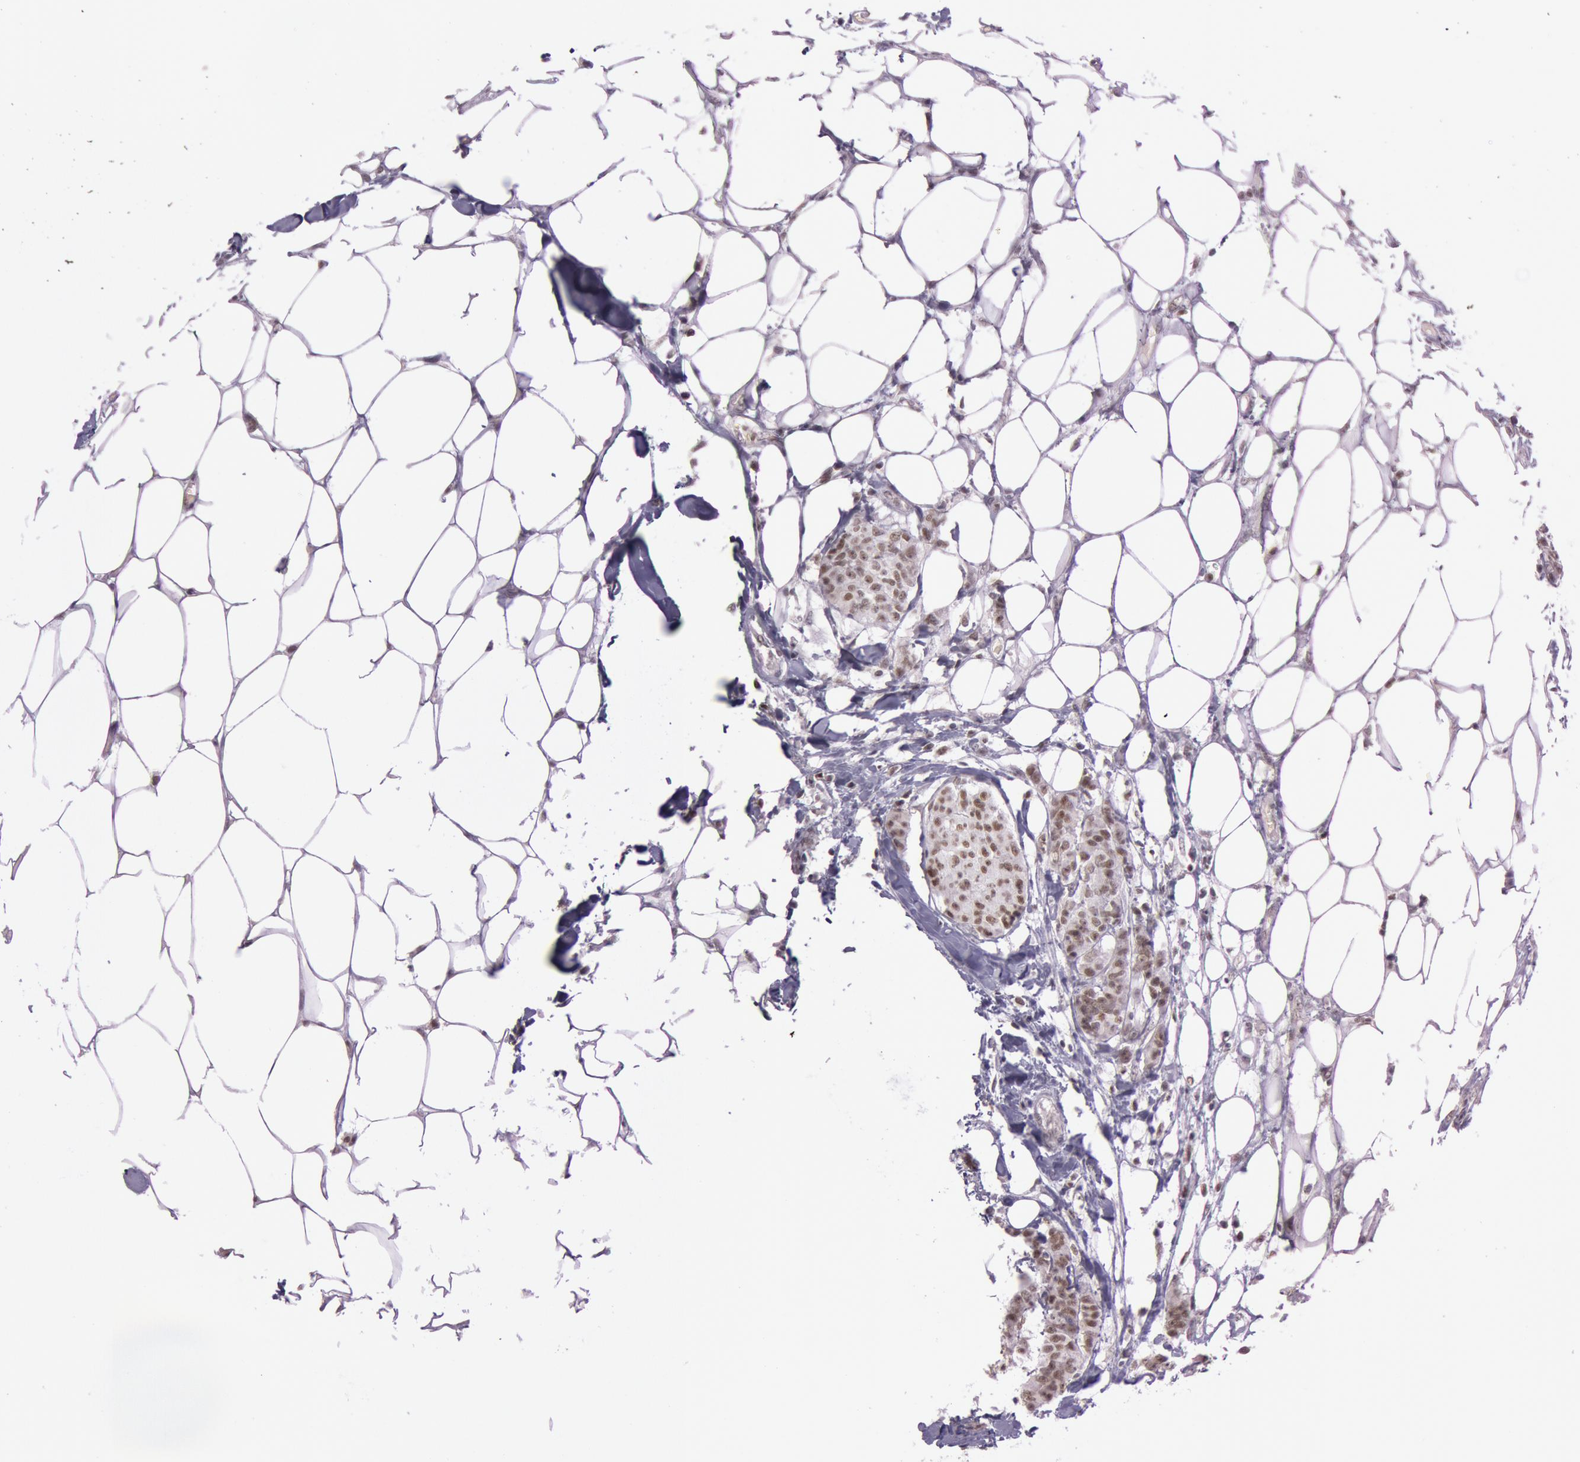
{"staining": {"intensity": "moderate", "quantity": ">75%", "location": "nuclear"}, "tissue": "breast cancer", "cell_type": "Tumor cells", "image_type": "cancer", "snomed": [{"axis": "morphology", "description": "Duct carcinoma"}, {"axis": "topography", "description": "Breast"}], "caption": "Infiltrating ductal carcinoma (breast) stained for a protein exhibits moderate nuclear positivity in tumor cells. The staining is performed using DAB (3,3'-diaminobenzidine) brown chromogen to label protein expression. The nuclei are counter-stained blue using hematoxylin.", "gene": "TASL", "patient": {"sex": "female", "age": 40}}